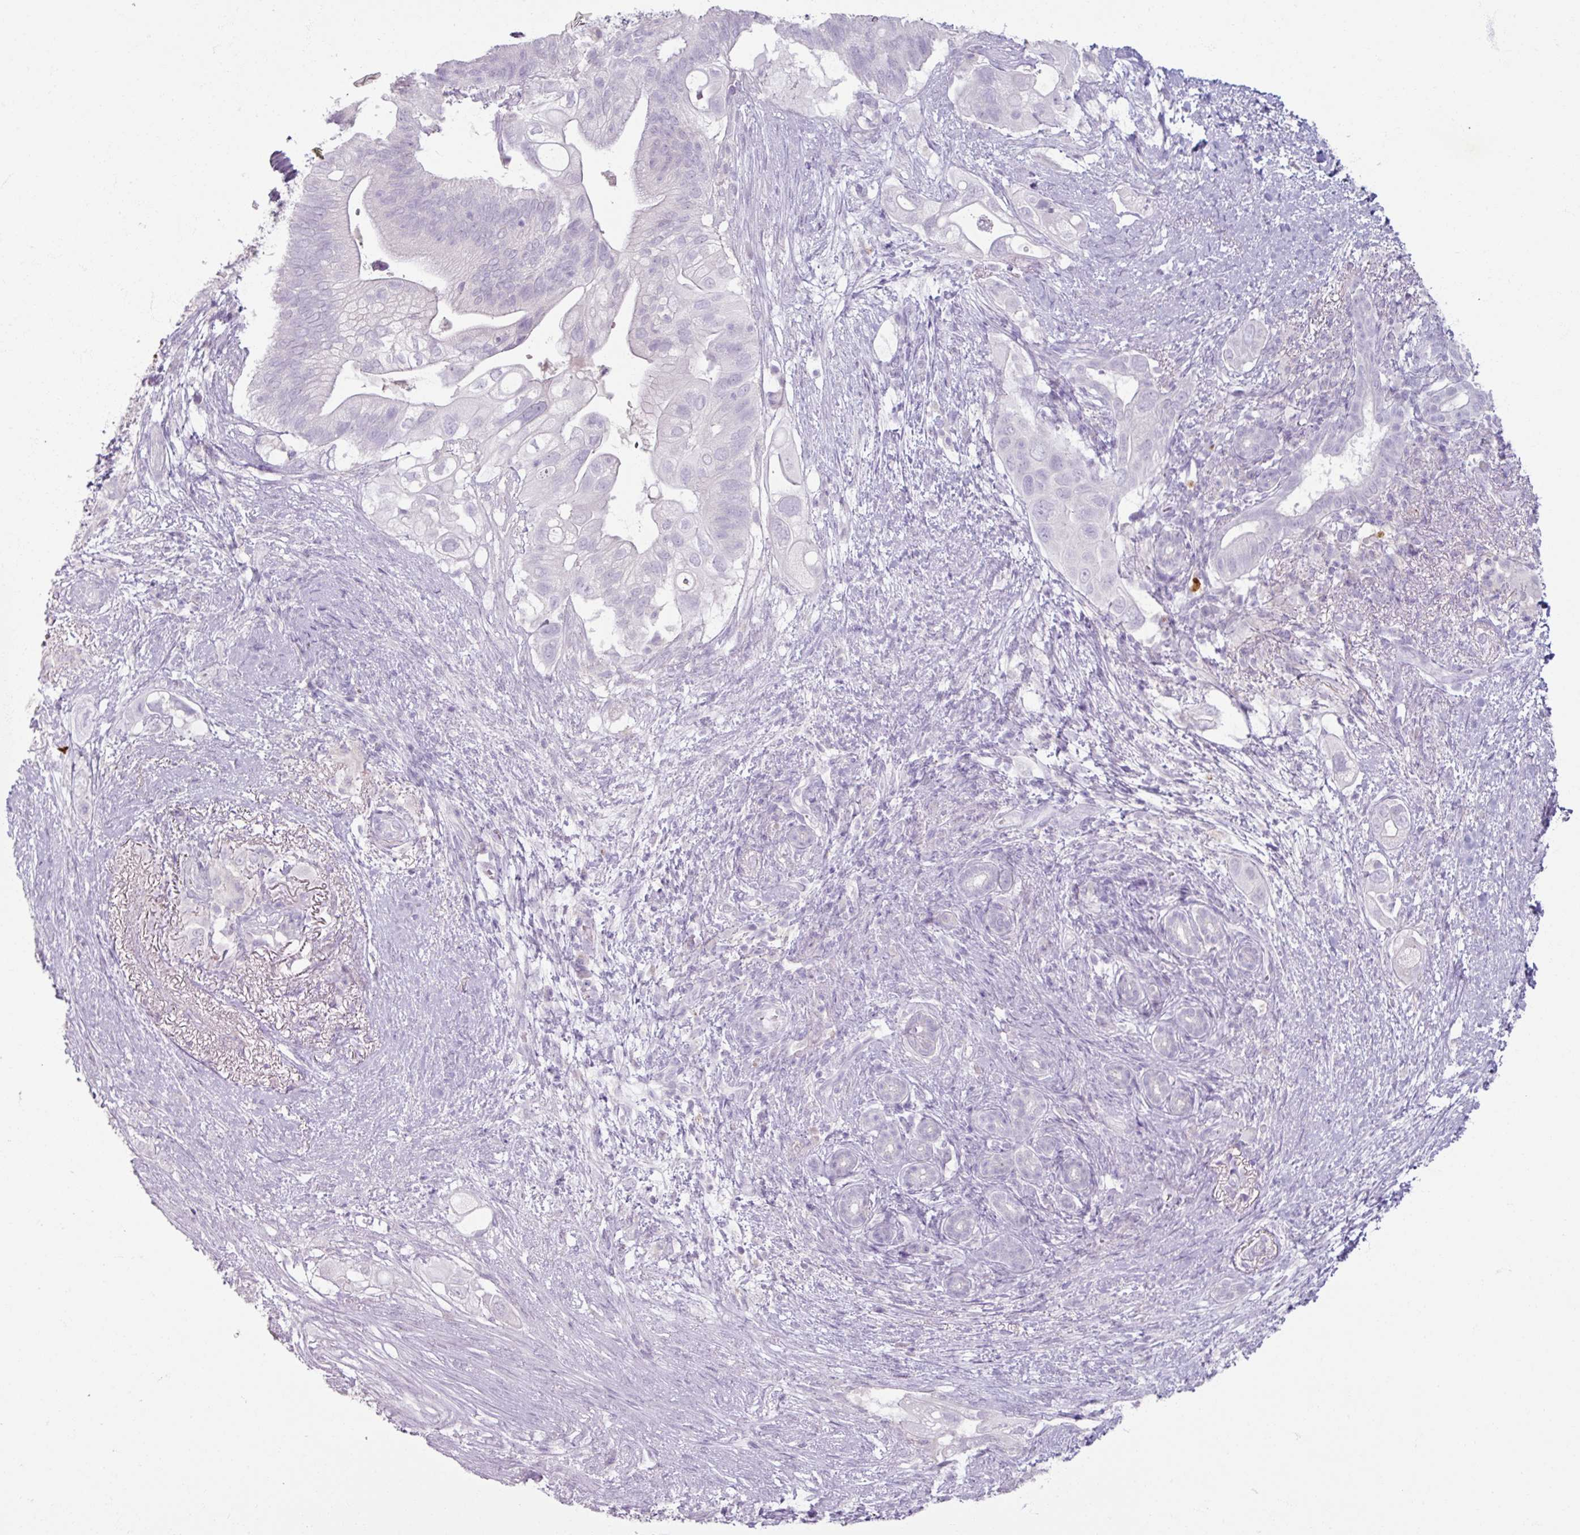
{"staining": {"intensity": "negative", "quantity": "none", "location": "none"}, "tissue": "pancreatic cancer", "cell_type": "Tumor cells", "image_type": "cancer", "snomed": [{"axis": "morphology", "description": "Adenocarcinoma, NOS"}, {"axis": "topography", "description": "Pancreas"}], "caption": "High power microscopy image of an immunohistochemistry micrograph of pancreatic adenocarcinoma, revealing no significant positivity in tumor cells.", "gene": "SLC27A5", "patient": {"sex": "female", "age": 72}}